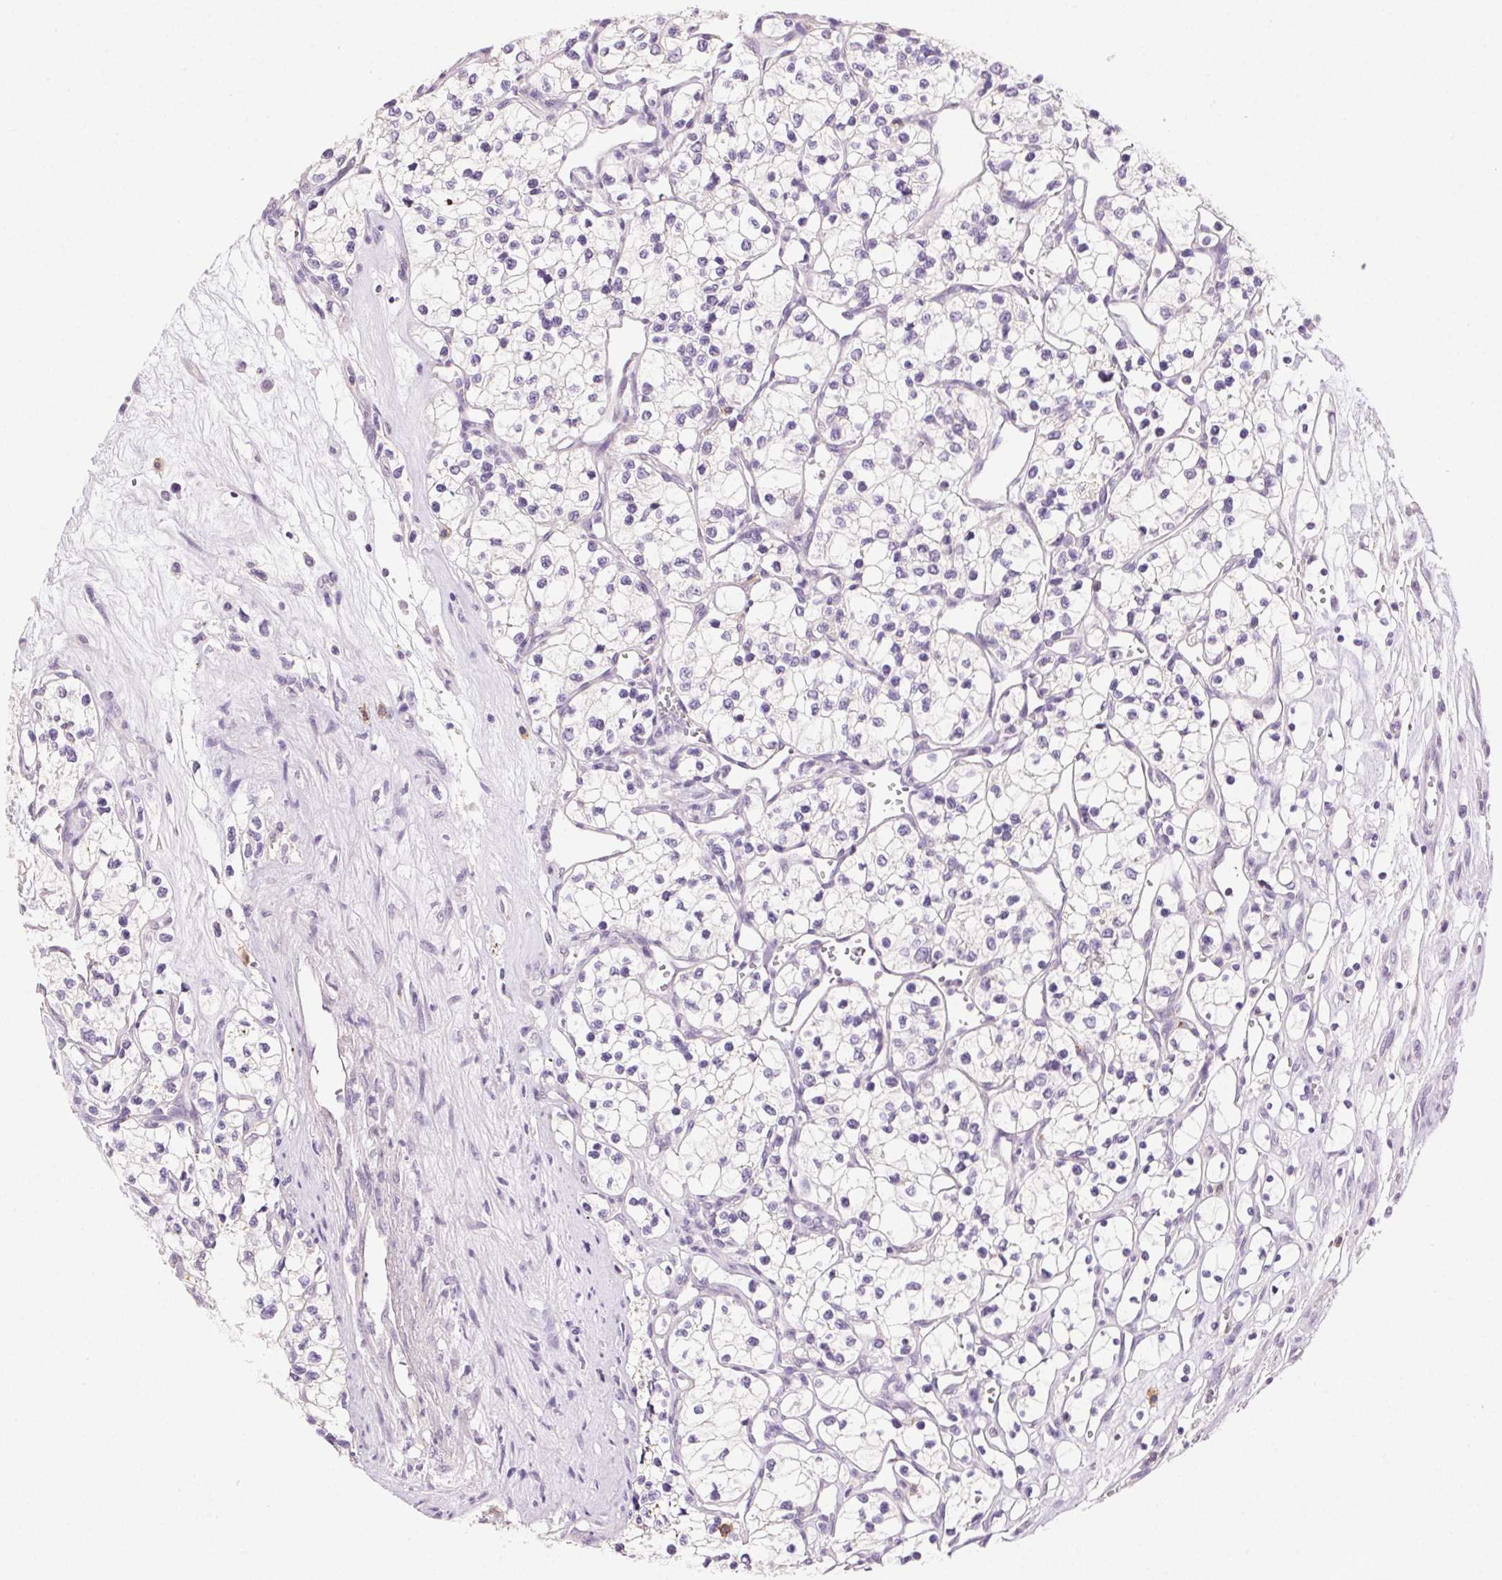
{"staining": {"intensity": "negative", "quantity": "none", "location": "none"}, "tissue": "renal cancer", "cell_type": "Tumor cells", "image_type": "cancer", "snomed": [{"axis": "morphology", "description": "Adenocarcinoma, NOS"}, {"axis": "topography", "description": "Kidney"}], "caption": "Tumor cells show no significant expression in renal cancer.", "gene": "AKAP5", "patient": {"sex": "female", "age": 69}}